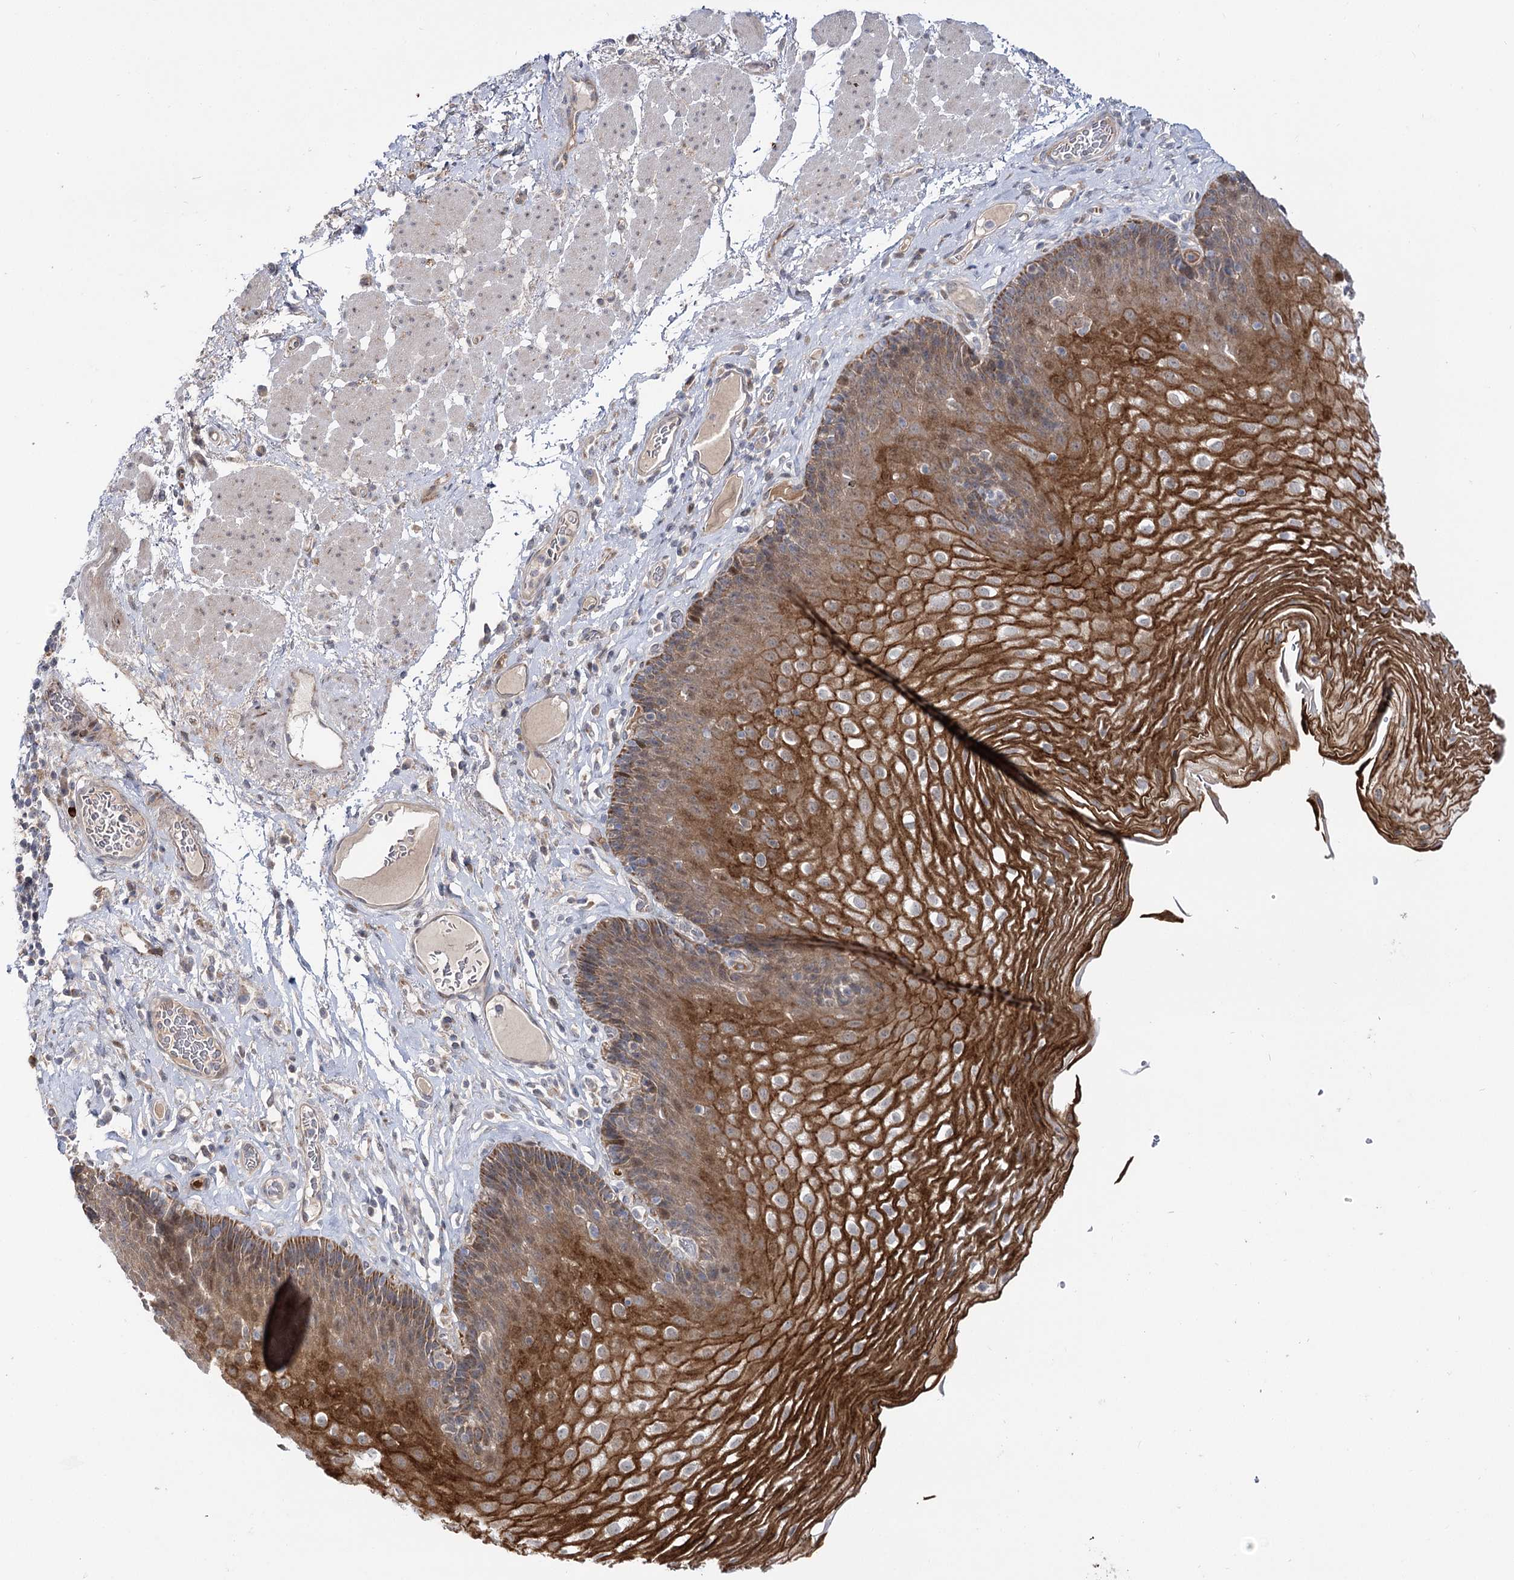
{"staining": {"intensity": "strong", "quantity": ">75%", "location": "cytoplasmic/membranous"}, "tissue": "esophagus", "cell_type": "Squamous epithelial cells", "image_type": "normal", "snomed": [{"axis": "morphology", "description": "Normal tissue, NOS"}, {"axis": "topography", "description": "Esophagus"}], "caption": "A brown stain labels strong cytoplasmic/membranous expression of a protein in squamous epithelial cells of normal esophagus. (brown staining indicates protein expression, while blue staining denotes nuclei).", "gene": "ARHGAP32", "patient": {"sex": "female", "age": 66}}